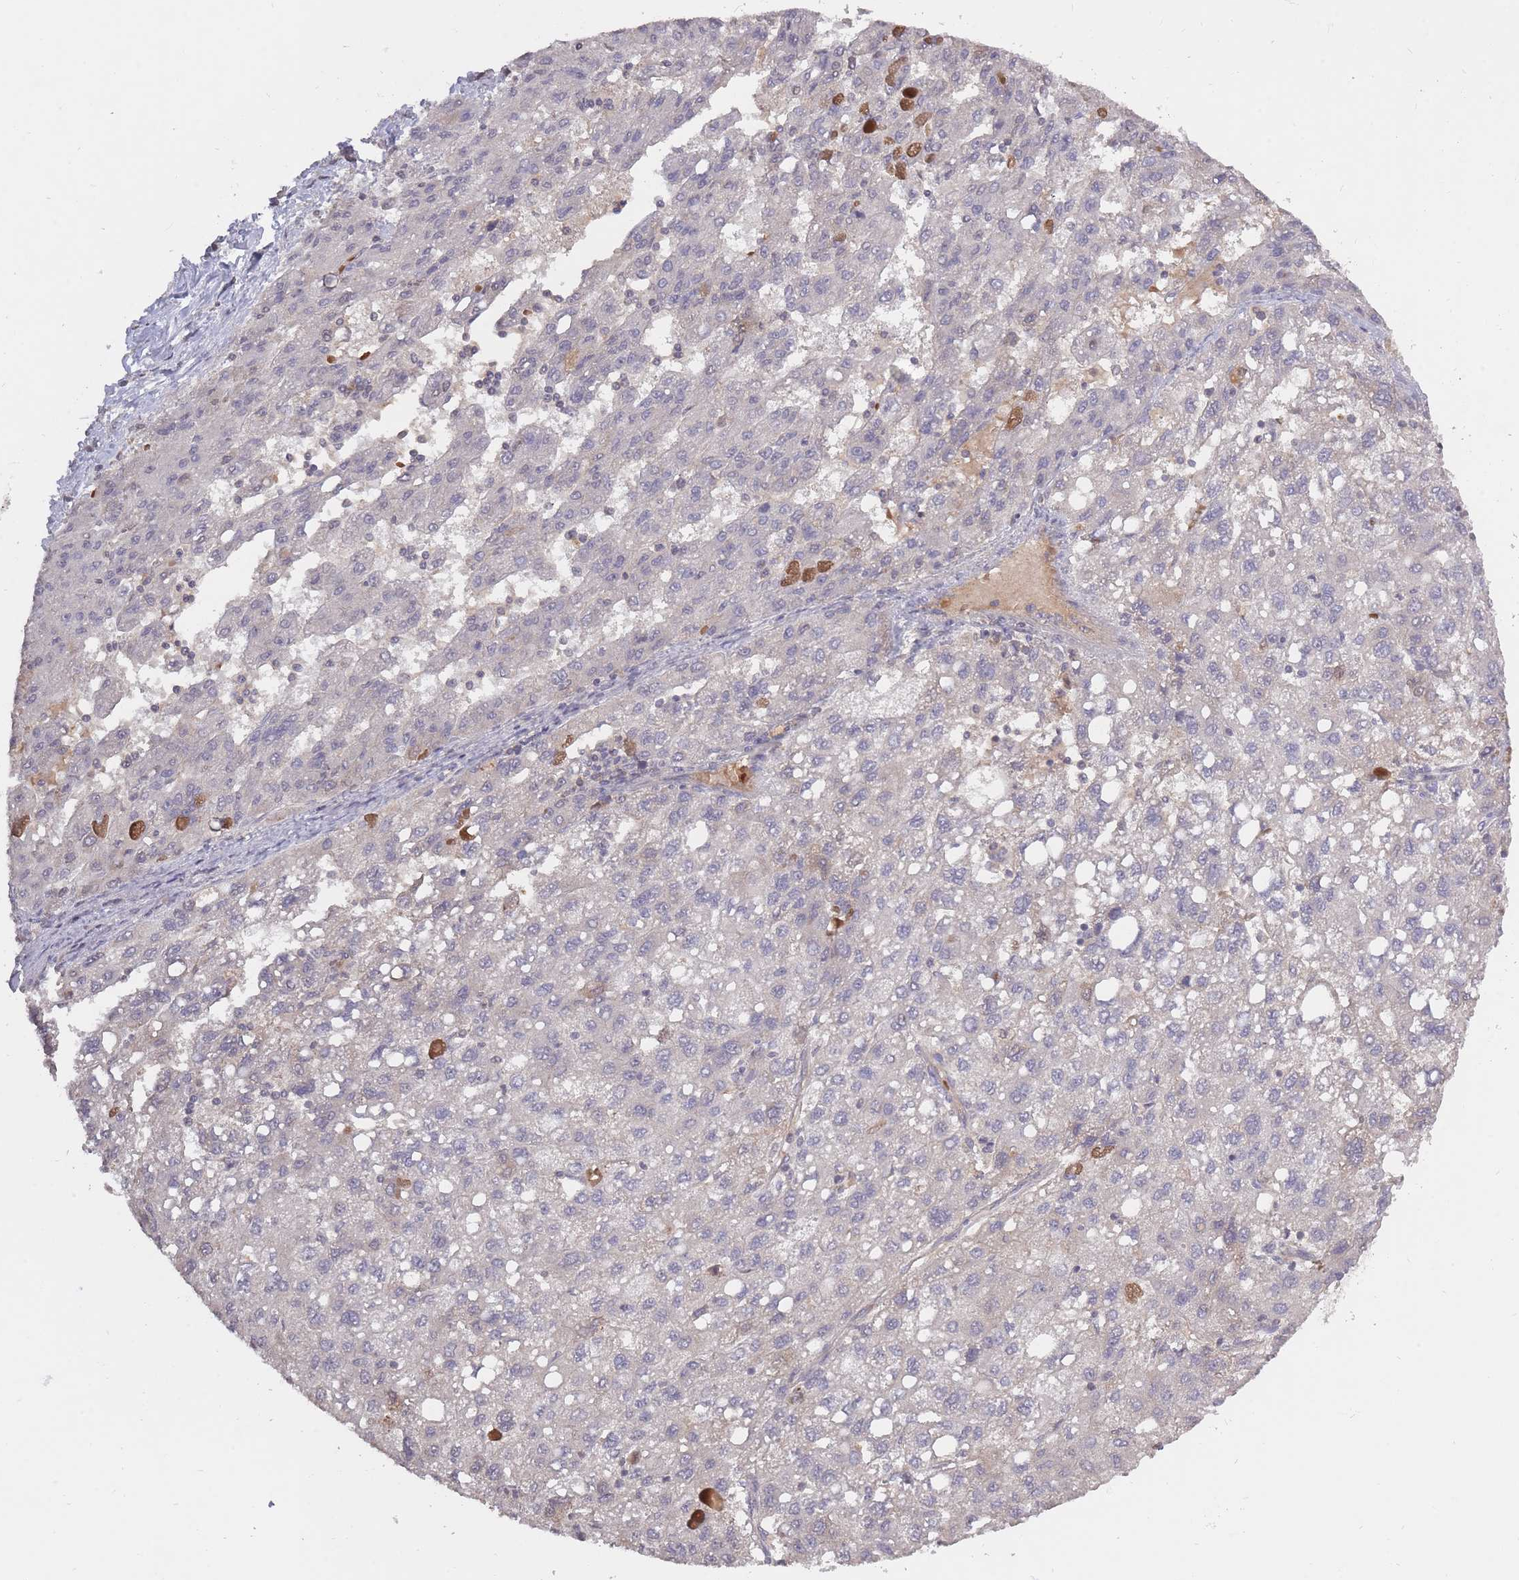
{"staining": {"intensity": "negative", "quantity": "none", "location": "none"}, "tissue": "liver cancer", "cell_type": "Tumor cells", "image_type": "cancer", "snomed": [{"axis": "morphology", "description": "Carcinoma, Hepatocellular, NOS"}, {"axis": "topography", "description": "Liver"}], "caption": "There is no significant positivity in tumor cells of liver cancer.", "gene": "ADCYAP1R1", "patient": {"sex": "female", "age": 82}}